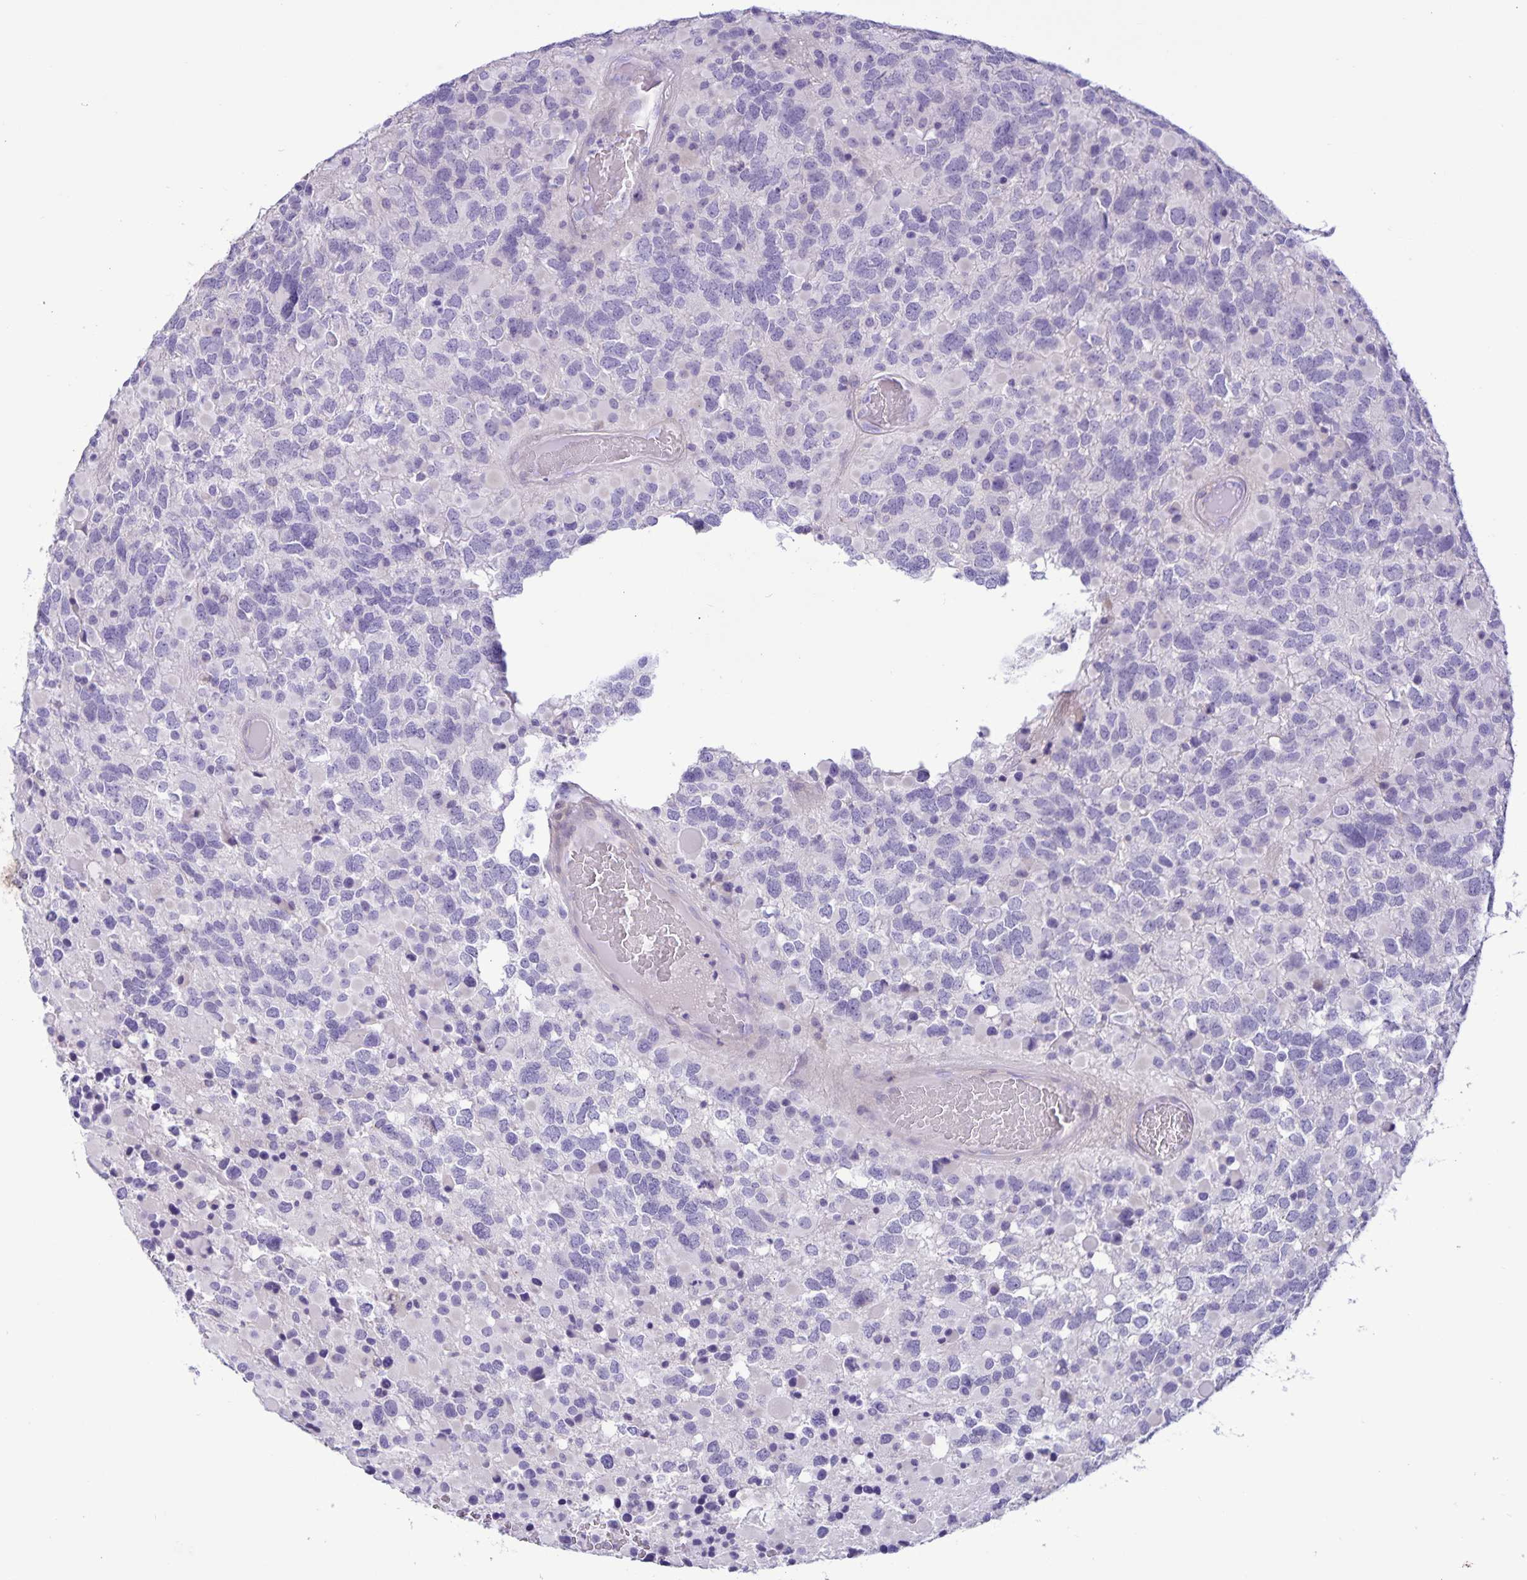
{"staining": {"intensity": "negative", "quantity": "none", "location": "none"}, "tissue": "glioma", "cell_type": "Tumor cells", "image_type": "cancer", "snomed": [{"axis": "morphology", "description": "Glioma, malignant, High grade"}, {"axis": "topography", "description": "Brain"}], "caption": "Immunohistochemistry image of neoplastic tissue: high-grade glioma (malignant) stained with DAB shows no significant protein staining in tumor cells.", "gene": "IBTK", "patient": {"sex": "female", "age": 40}}